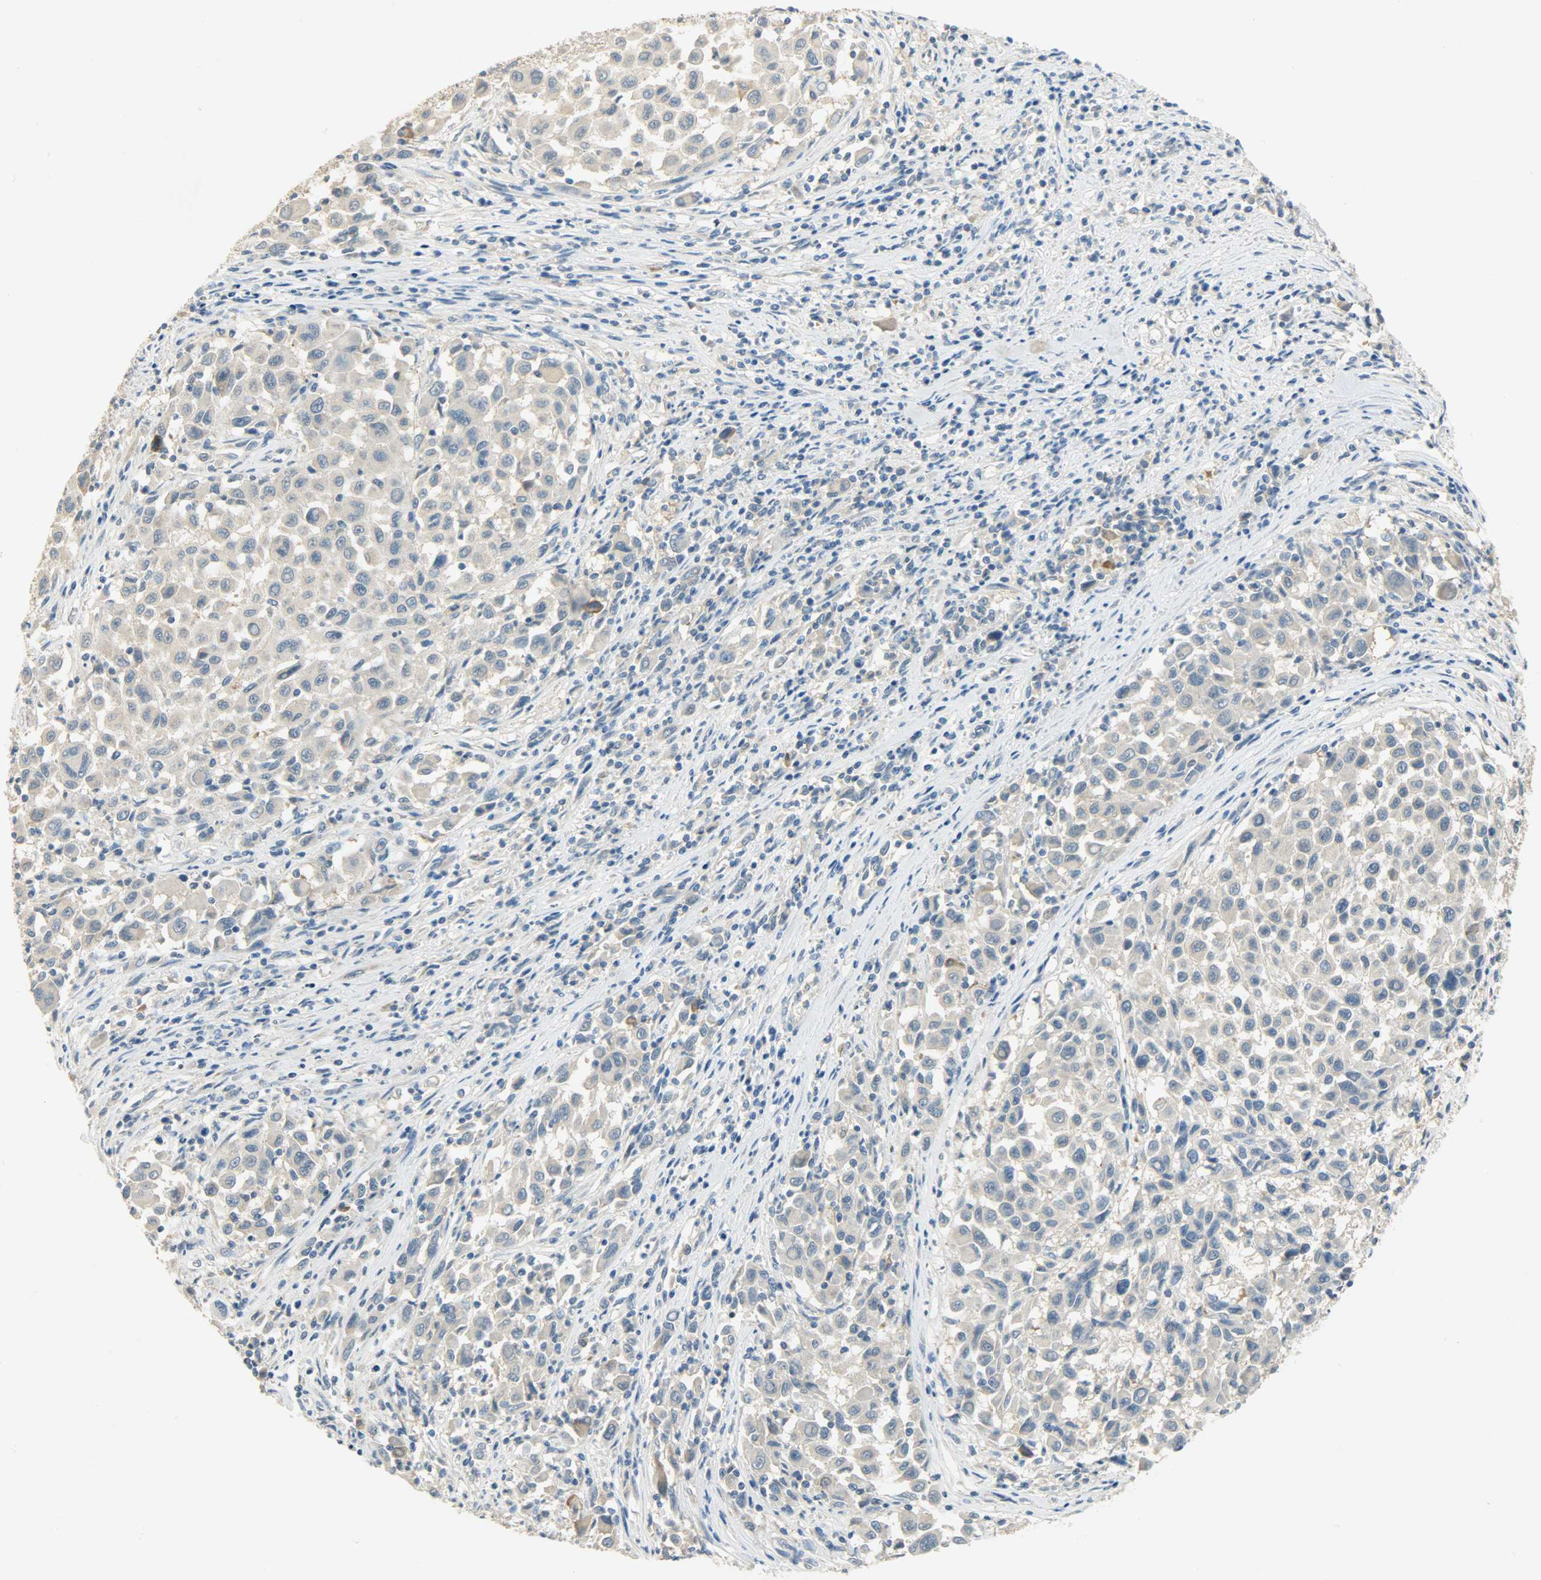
{"staining": {"intensity": "weak", "quantity": "25%-75%", "location": "cytoplasmic/membranous"}, "tissue": "melanoma", "cell_type": "Tumor cells", "image_type": "cancer", "snomed": [{"axis": "morphology", "description": "Malignant melanoma, Metastatic site"}, {"axis": "topography", "description": "Lymph node"}], "caption": "A micrograph of melanoma stained for a protein exhibits weak cytoplasmic/membranous brown staining in tumor cells.", "gene": "DSG2", "patient": {"sex": "male", "age": 61}}